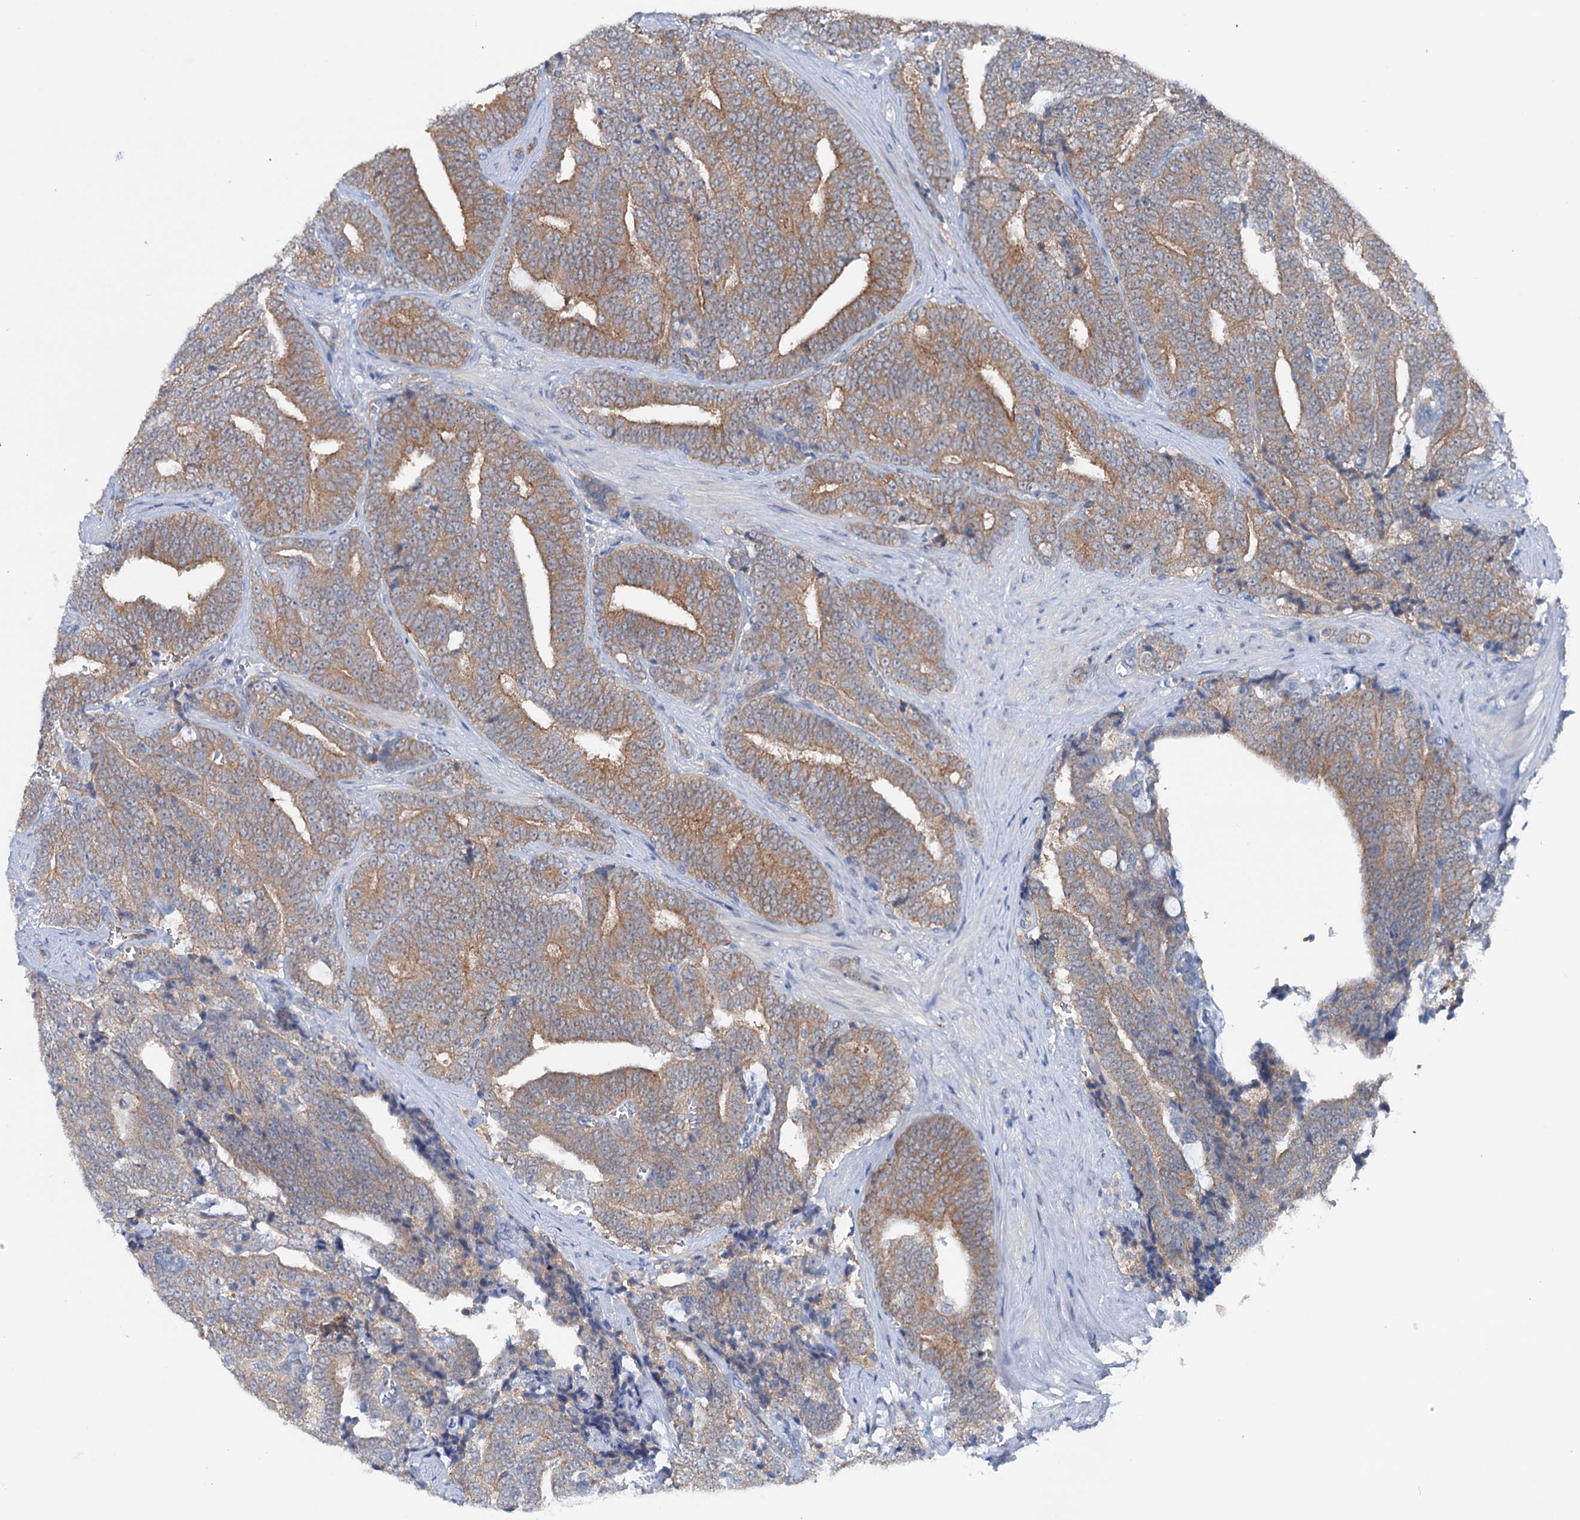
{"staining": {"intensity": "moderate", "quantity": ">75%", "location": "cytoplasmic/membranous"}, "tissue": "prostate cancer", "cell_type": "Tumor cells", "image_type": "cancer", "snomed": [{"axis": "morphology", "description": "Adenocarcinoma, High grade"}, {"axis": "topography", "description": "Prostate and seminal vesicle, NOS"}], "caption": "High-magnification brightfield microscopy of high-grade adenocarcinoma (prostate) stained with DAB (brown) and counterstained with hematoxylin (blue). tumor cells exhibit moderate cytoplasmic/membranous expression is identified in approximately>75% of cells. (Brightfield microscopy of DAB IHC at high magnification).", "gene": "SHROOM1", "patient": {"sex": "male", "age": 67}}